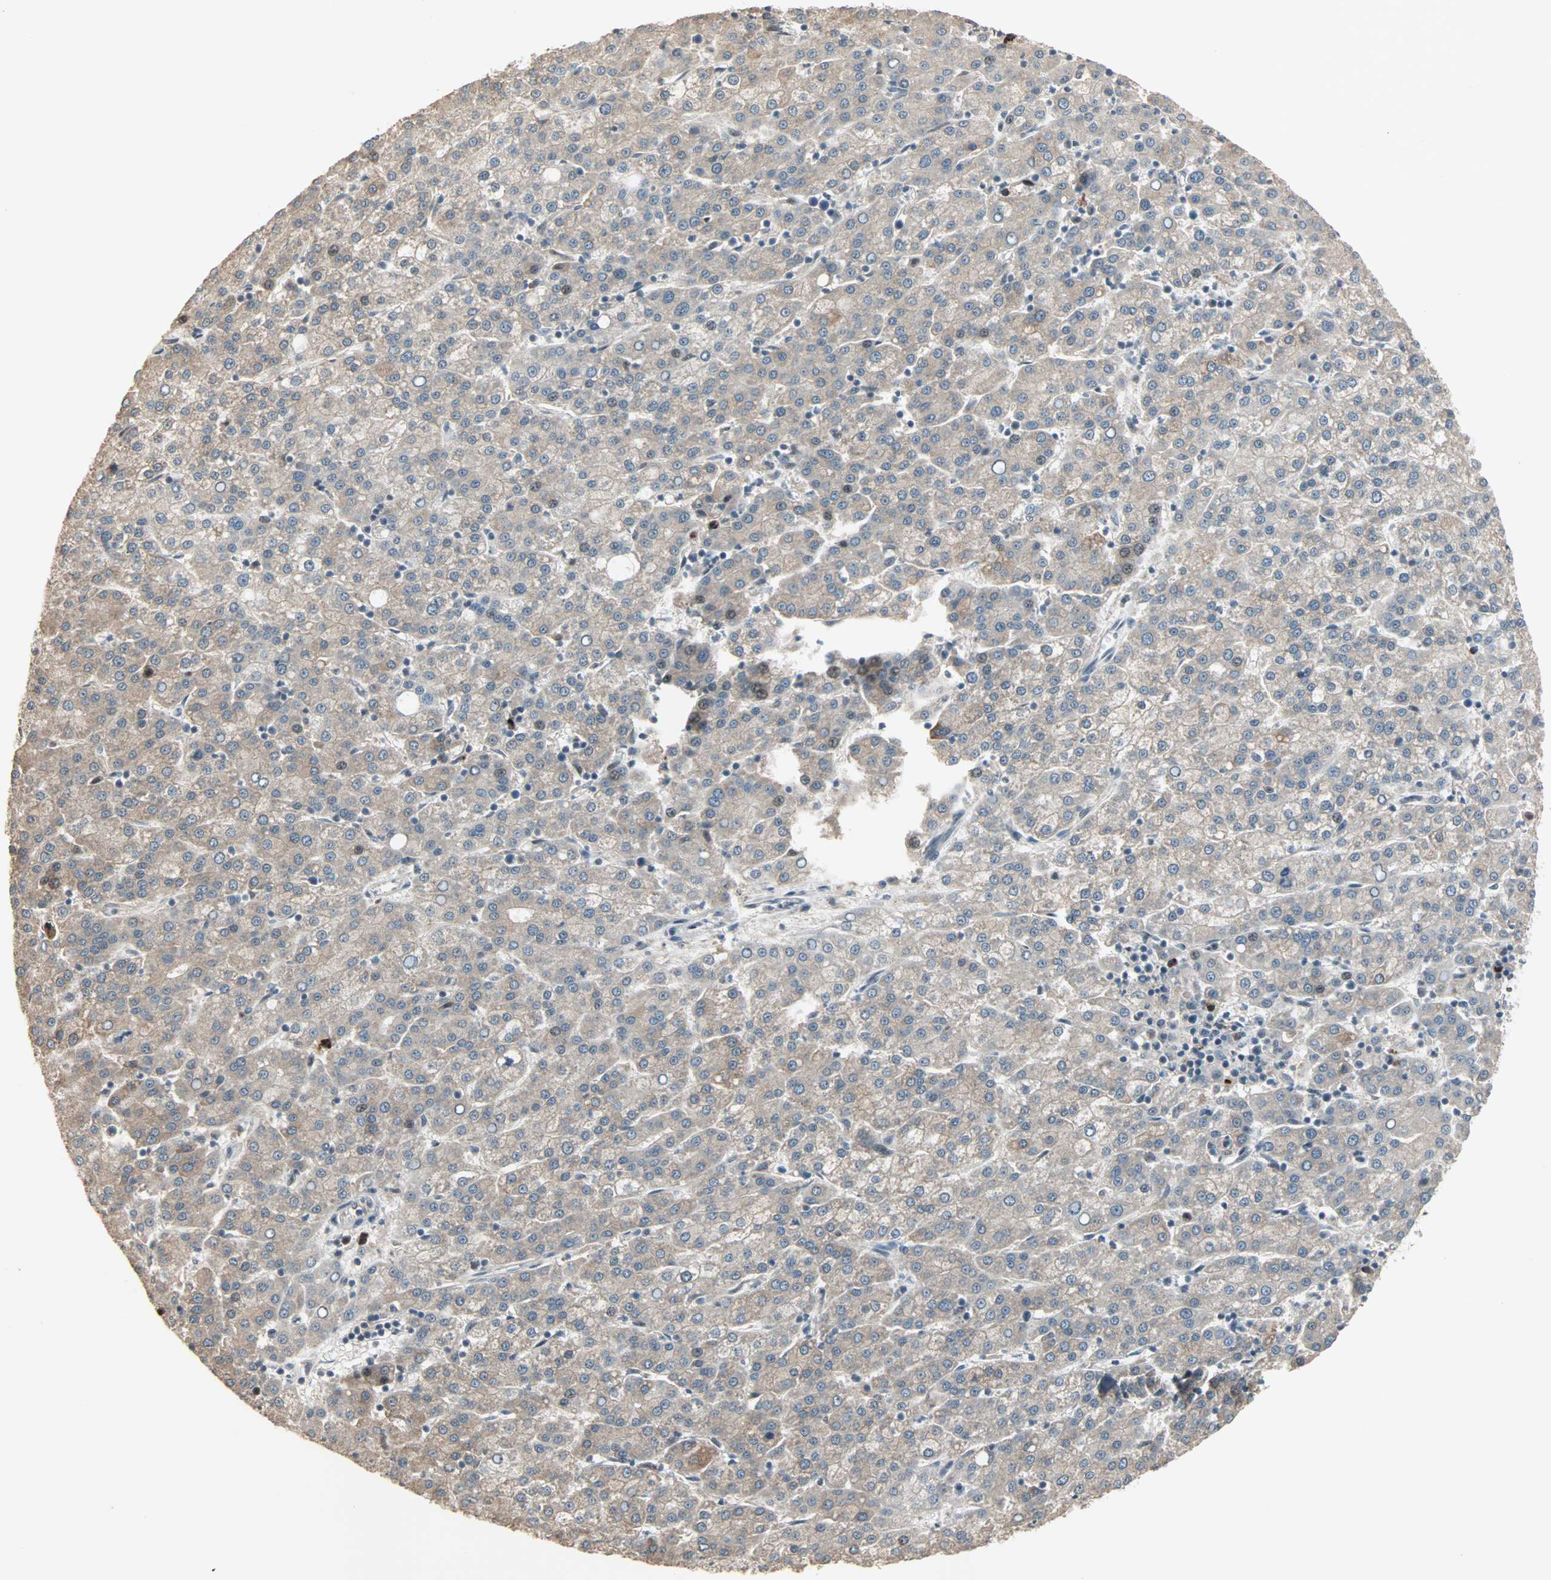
{"staining": {"intensity": "weak", "quantity": ">75%", "location": "cytoplasmic/membranous"}, "tissue": "liver cancer", "cell_type": "Tumor cells", "image_type": "cancer", "snomed": [{"axis": "morphology", "description": "Carcinoma, Hepatocellular, NOS"}, {"axis": "topography", "description": "Liver"}], "caption": "Liver hepatocellular carcinoma stained for a protein reveals weak cytoplasmic/membranous positivity in tumor cells.", "gene": "KDM4A", "patient": {"sex": "female", "age": 58}}